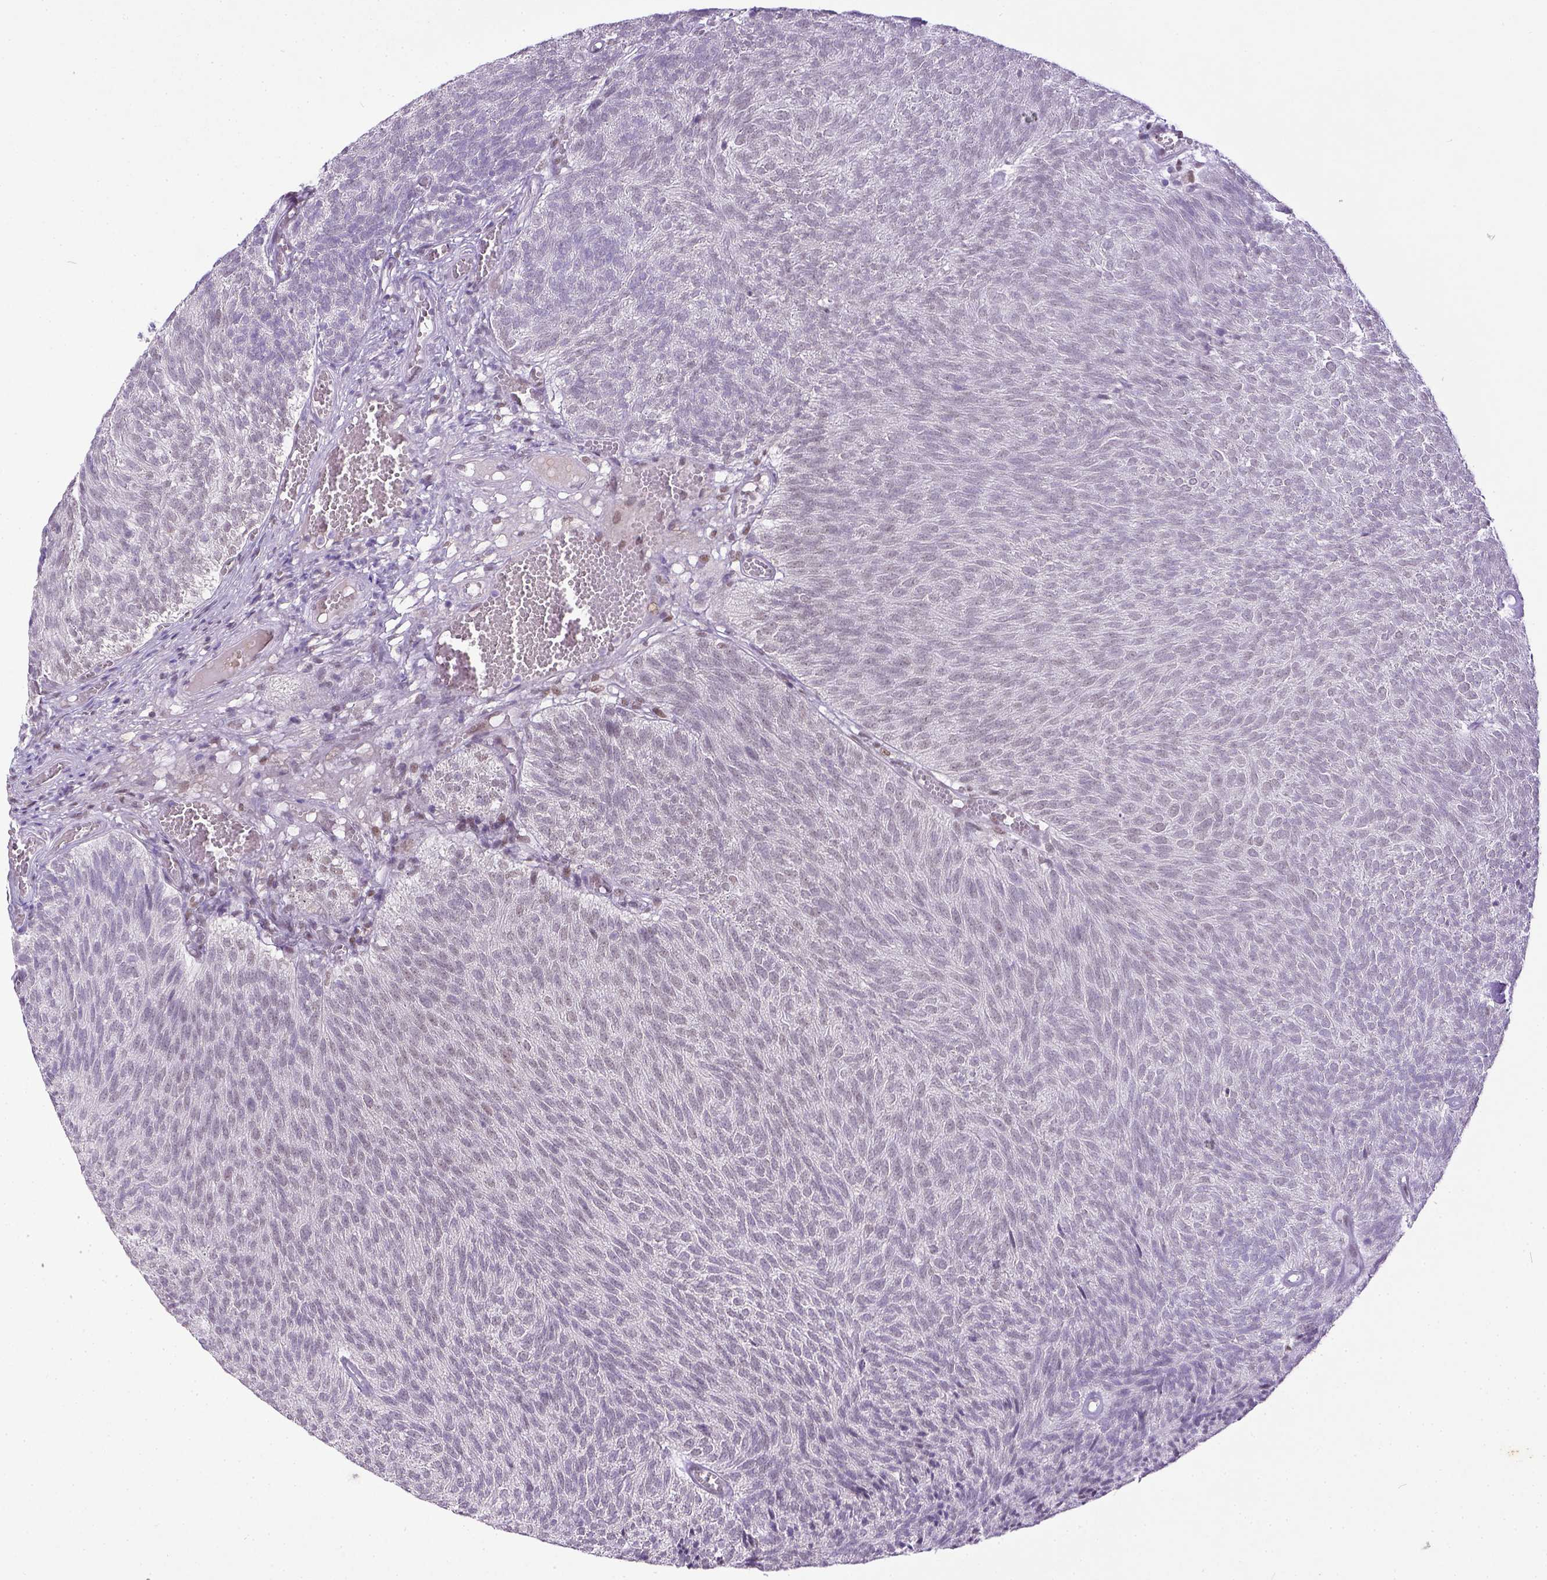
{"staining": {"intensity": "negative", "quantity": "none", "location": "none"}, "tissue": "urothelial cancer", "cell_type": "Tumor cells", "image_type": "cancer", "snomed": [{"axis": "morphology", "description": "Urothelial carcinoma, Low grade"}, {"axis": "topography", "description": "Urinary bladder"}], "caption": "High power microscopy micrograph of an immunohistochemistry (IHC) image of urothelial cancer, revealing no significant expression in tumor cells.", "gene": "ERCC1", "patient": {"sex": "male", "age": 77}}